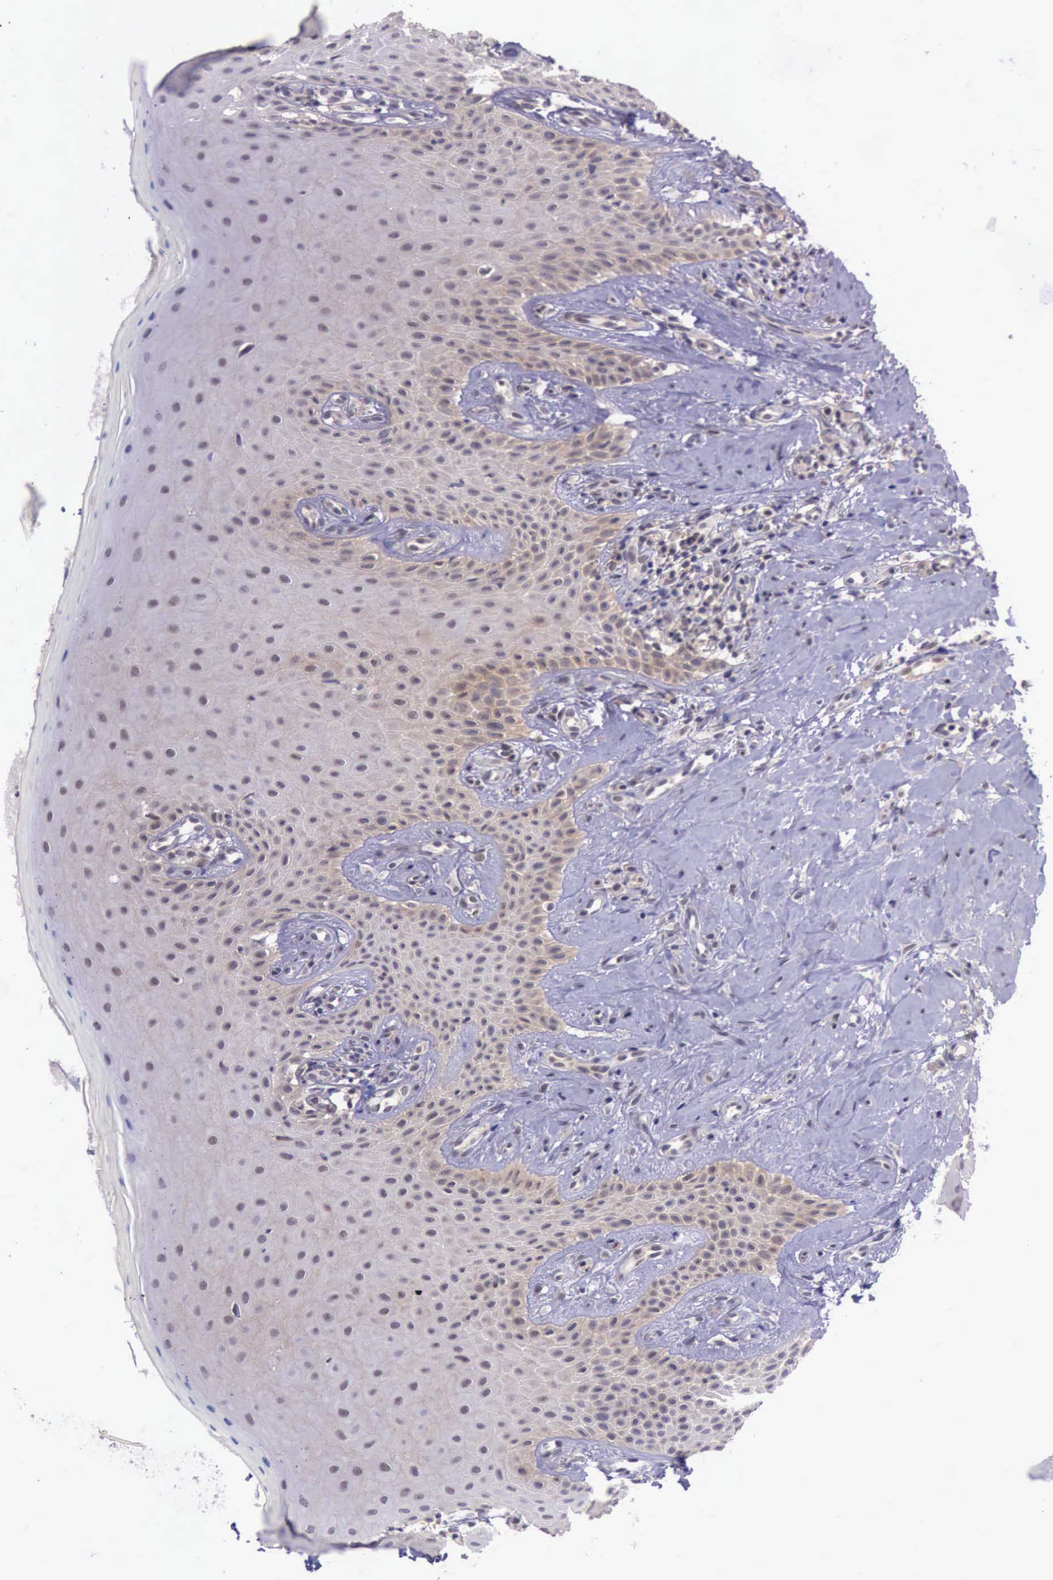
{"staining": {"intensity": "weak", "quantity": "<25%", "location": "cytoplasmic/membranous"}, "tissue": "oral mucosa", "cell_type": "Squamous epithelial cells", "image_type": "normal", "snomed": [{"axis": "morphology", "description": "Normal tissue, NOS"}, {"axis": "topography", "description": "Oral tissue"}], "caption": "This is a image of immunohistochemistry (IHC) staining of normal oral mucosa, which shows no expression in squamous epithelial cells.", "gene": "PRICKLE3", "patient": {"sex": "male", "age": 69}}